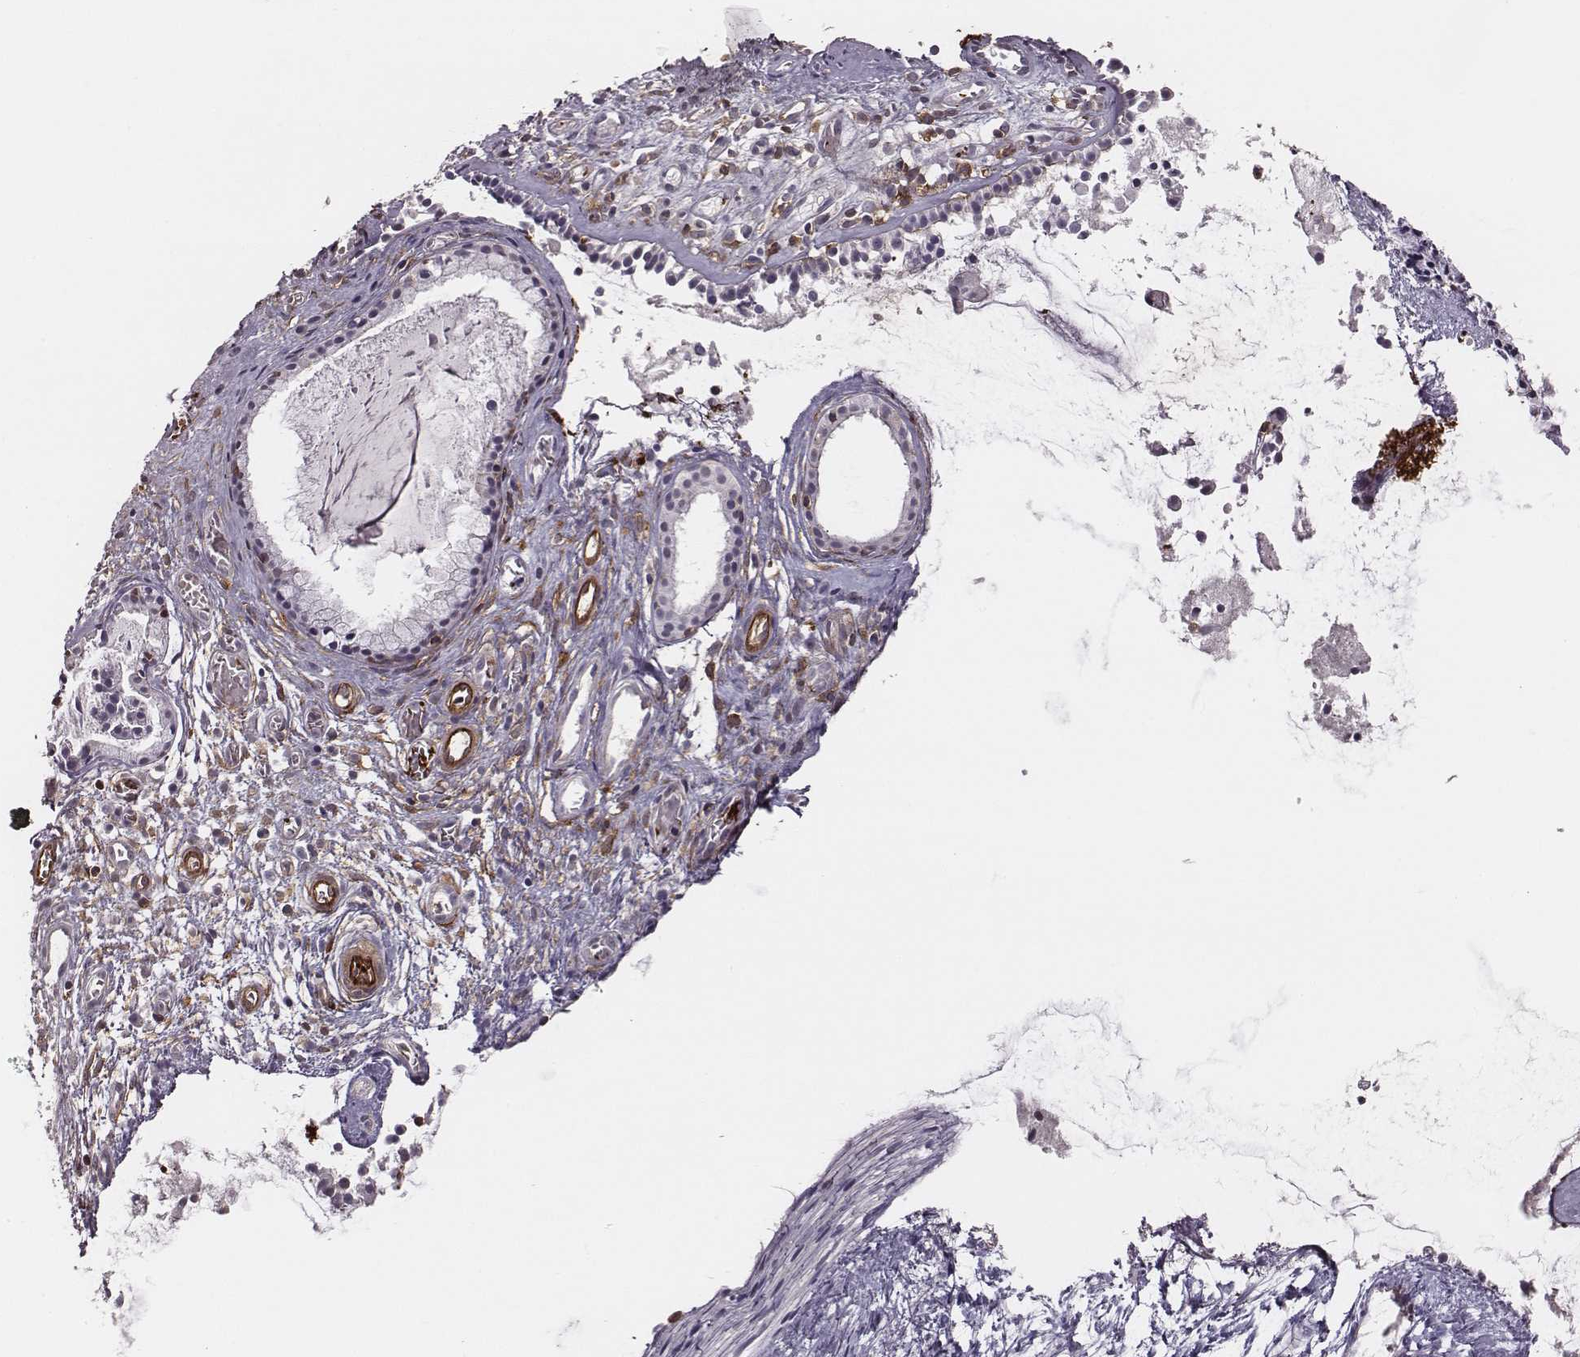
{"staining": {"intensity": "weak", "quantity": "<25%", "location": "cytoplasmic/membranous"}, "tissue": "nasopharynx", "cell_type": "Respiratory epithelial cells", "image_type": "normal", "snomed": [{"axis": "morphology", "description": "Normal tissue, NOS"}, {"axis": "topography", "description": "Nasopharynx"}], "caption": "Human nasopharynx stained for a protein using immunohistochemistry demonstrates no expression in respiratory epithelial cells.", "gene": "ZYX", "patient": {"sex": "male", "age": 31}}